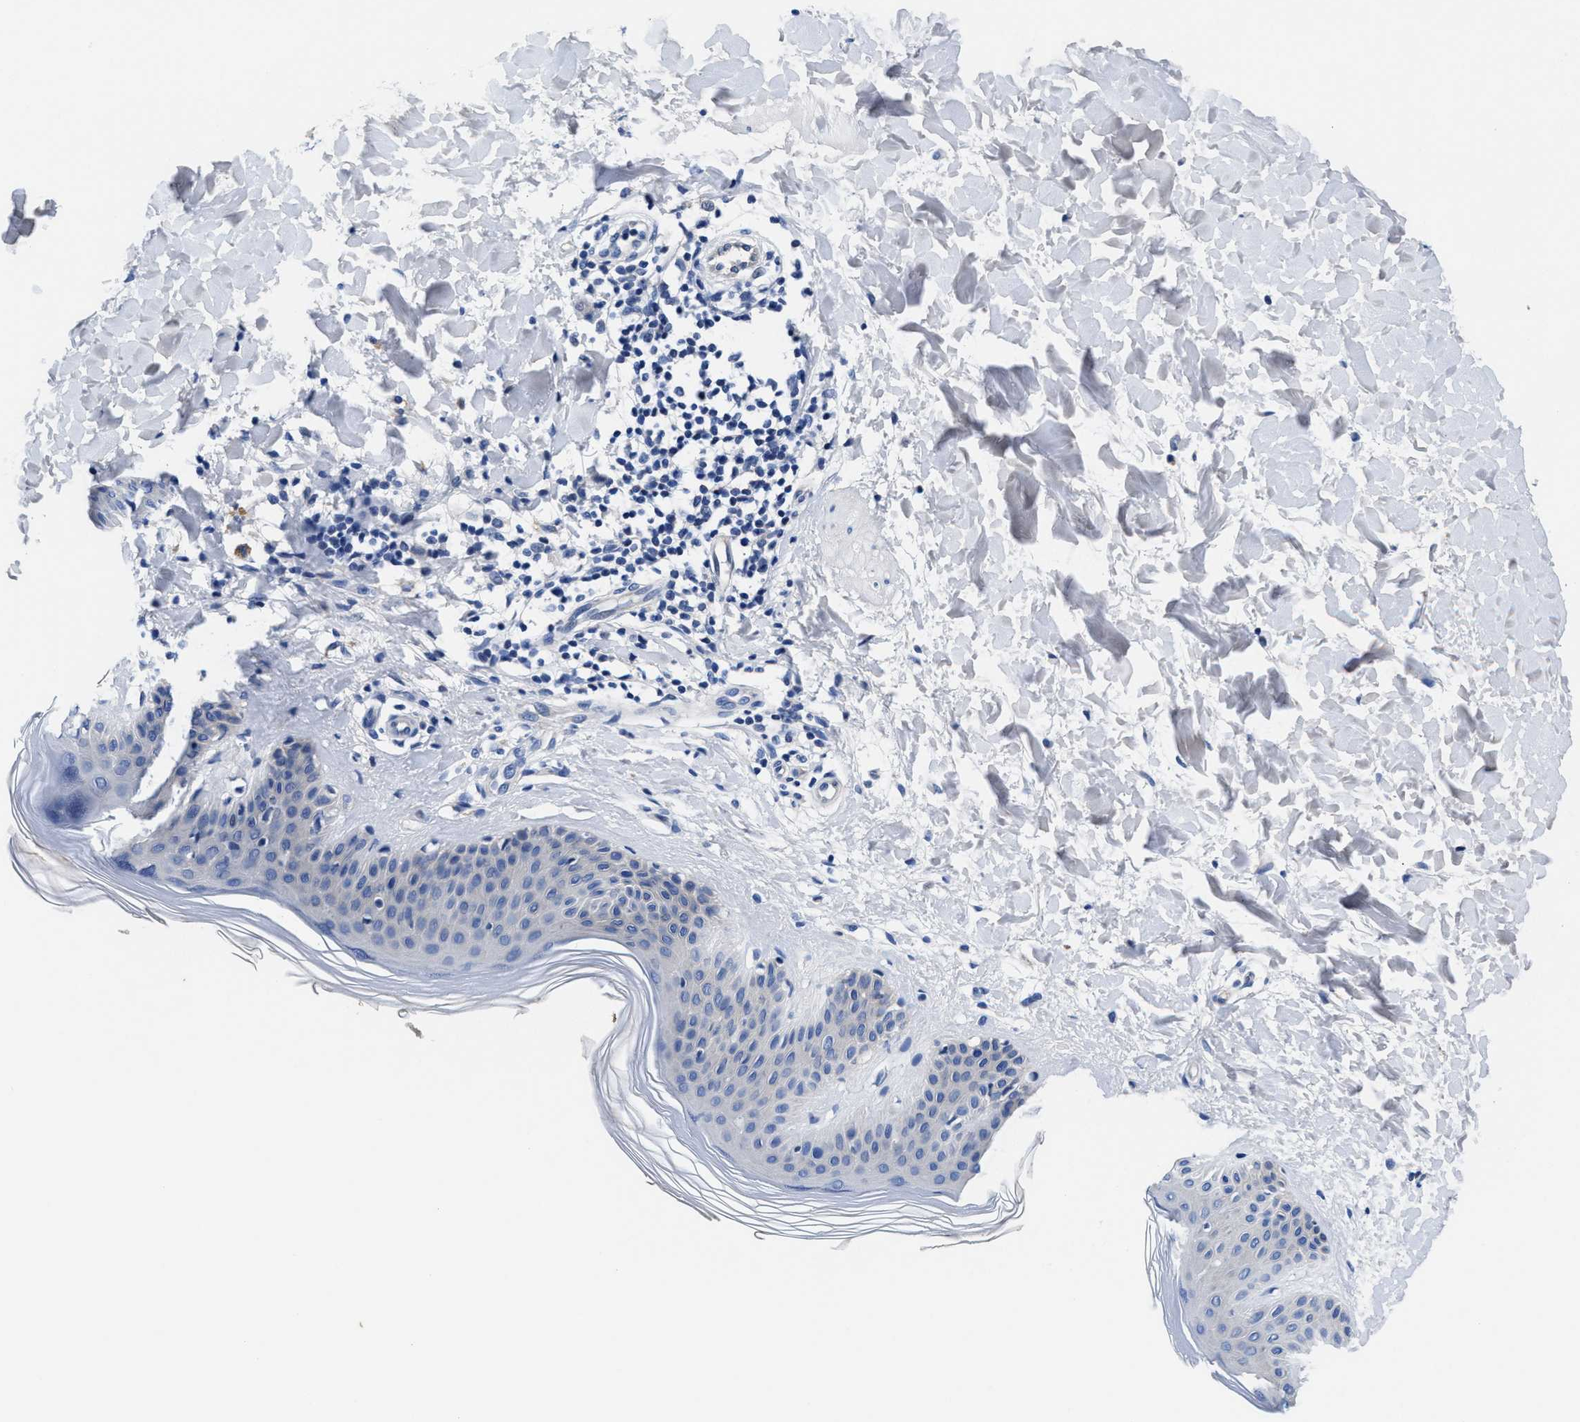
{"staining": {"intensity": "negative", "quantity": "none", "location": "none"}, "tissue": "skin", "cell_type": "Fibroblasts", "image_type": "normal", "snomed": [{"axis": "morphology", "description": "Normal tissue, NOS"}, {"axis": "morphology", "description": "Malignant melanoma, Metastatic site"}, {"axis": "topography", "description": "Skin"}], "caption": "DAB immunohistochemical staining of benign human skin reveals no significant positivity in fibroblasts.", "gene": "DHRS13", "patient": {"sex": "male", "age": 41}}